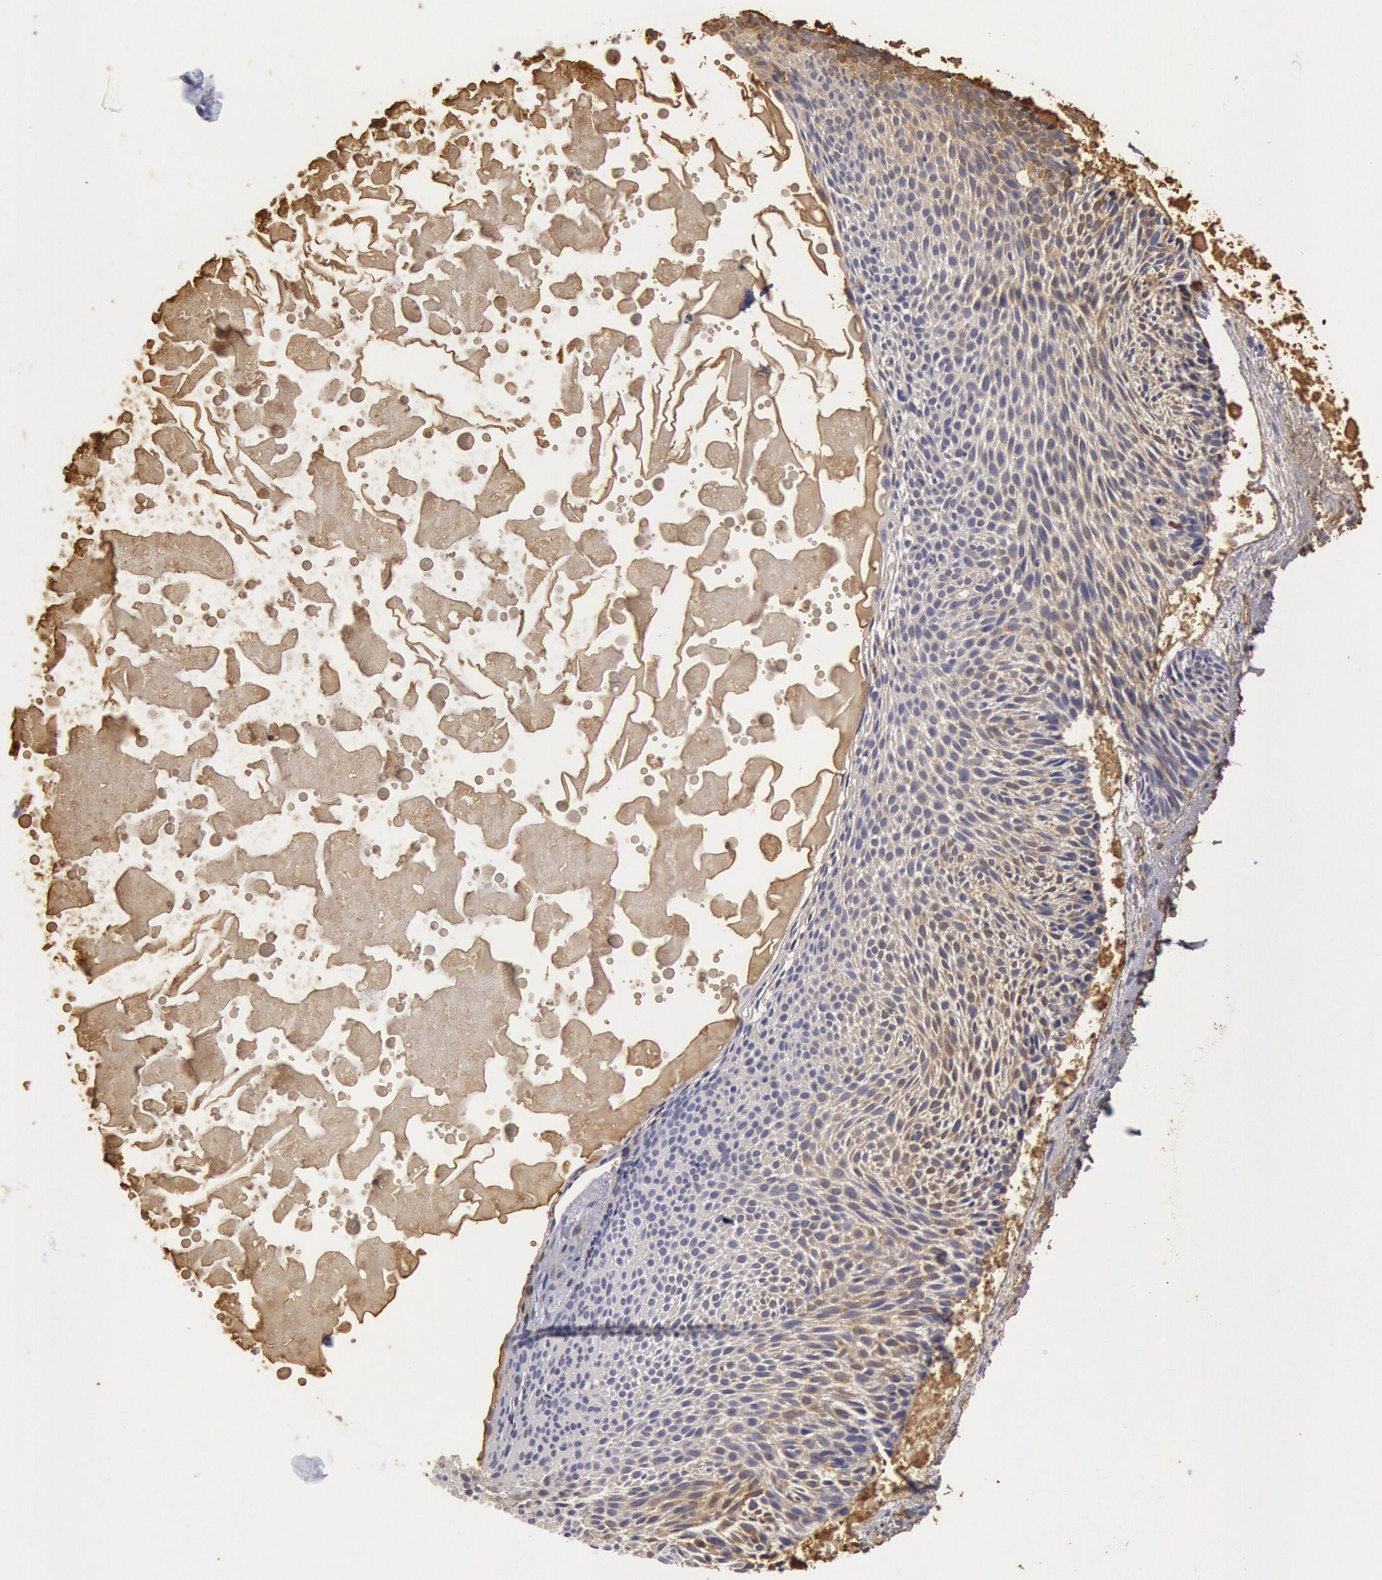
{"staining": {"intensity": "negative", "quantity": "none", "location": "none"}, "tissue": "skin cancer", "cell_type": "Tumor cells", "image_type": "cancer", "snomed": [{"axis": "morphology", "description": "Basal cell carcinoma"}, {"axis": "topography", "description": "Skin"}], "caption": "High power microscopy image of an immunohistochemistry image of skin cancer, revealing no significant positivity in tumor cells.", "gene": "IGHA1", "patient": {"sex": "male", "age": 84}}